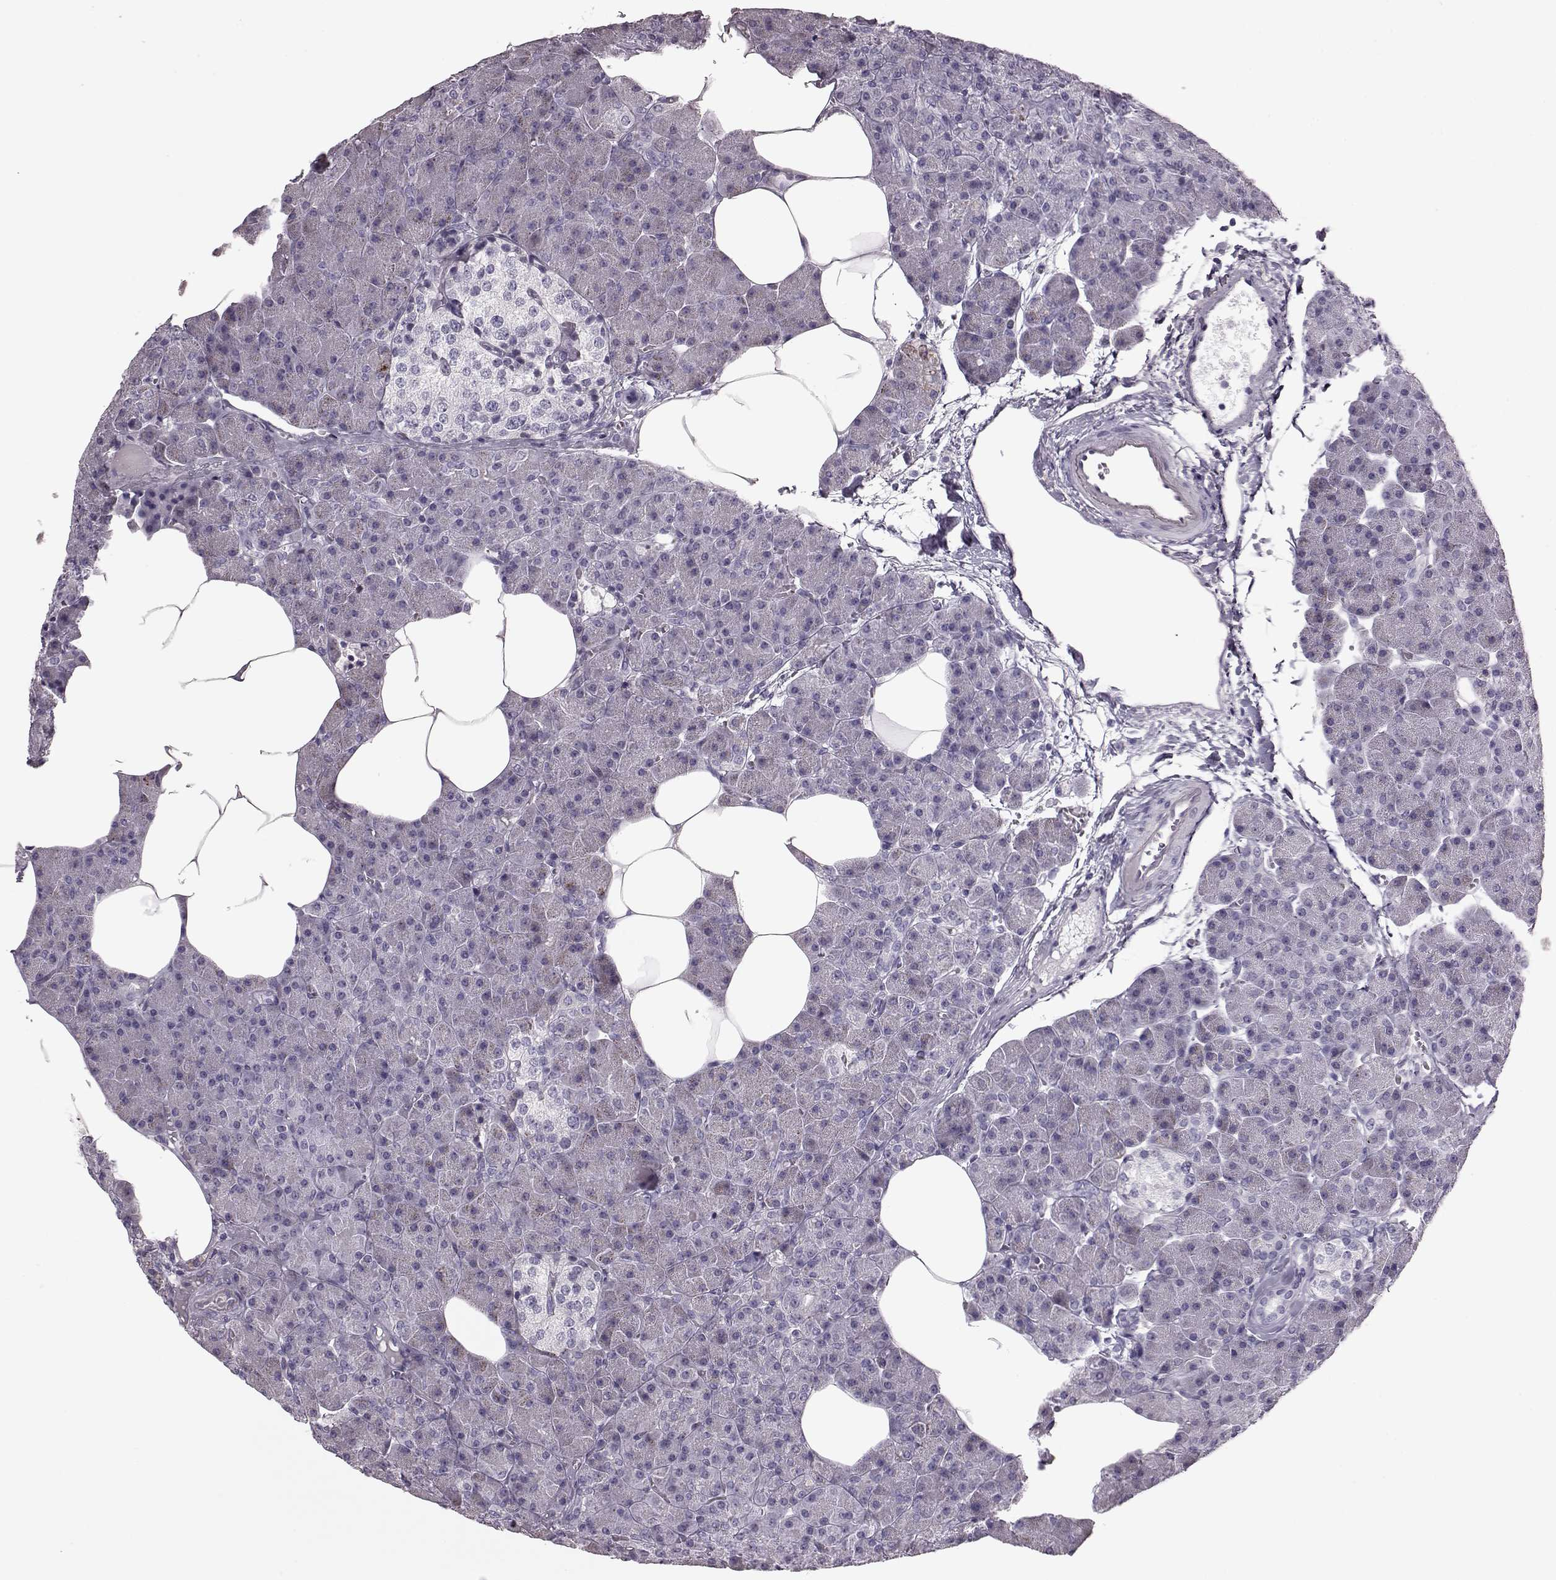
{"staining": {"intensity": "negative", "quantity": "none", "location": "none"}, "tissue": "pancreas", "cell_type": "Exocrine glandular cells", "image_type": "normal", "snomed": [{"axis": "morphology", "description": "Normal tissue, NOS"}, {"axis": "topography", "description": "Pancreas"}], "caption": "IHC of normal human pancreas exhibits no positivity in exocrine glandular cells.", "gene": "CRYBA2", "patient": {"sex": "female", "age": 45}}